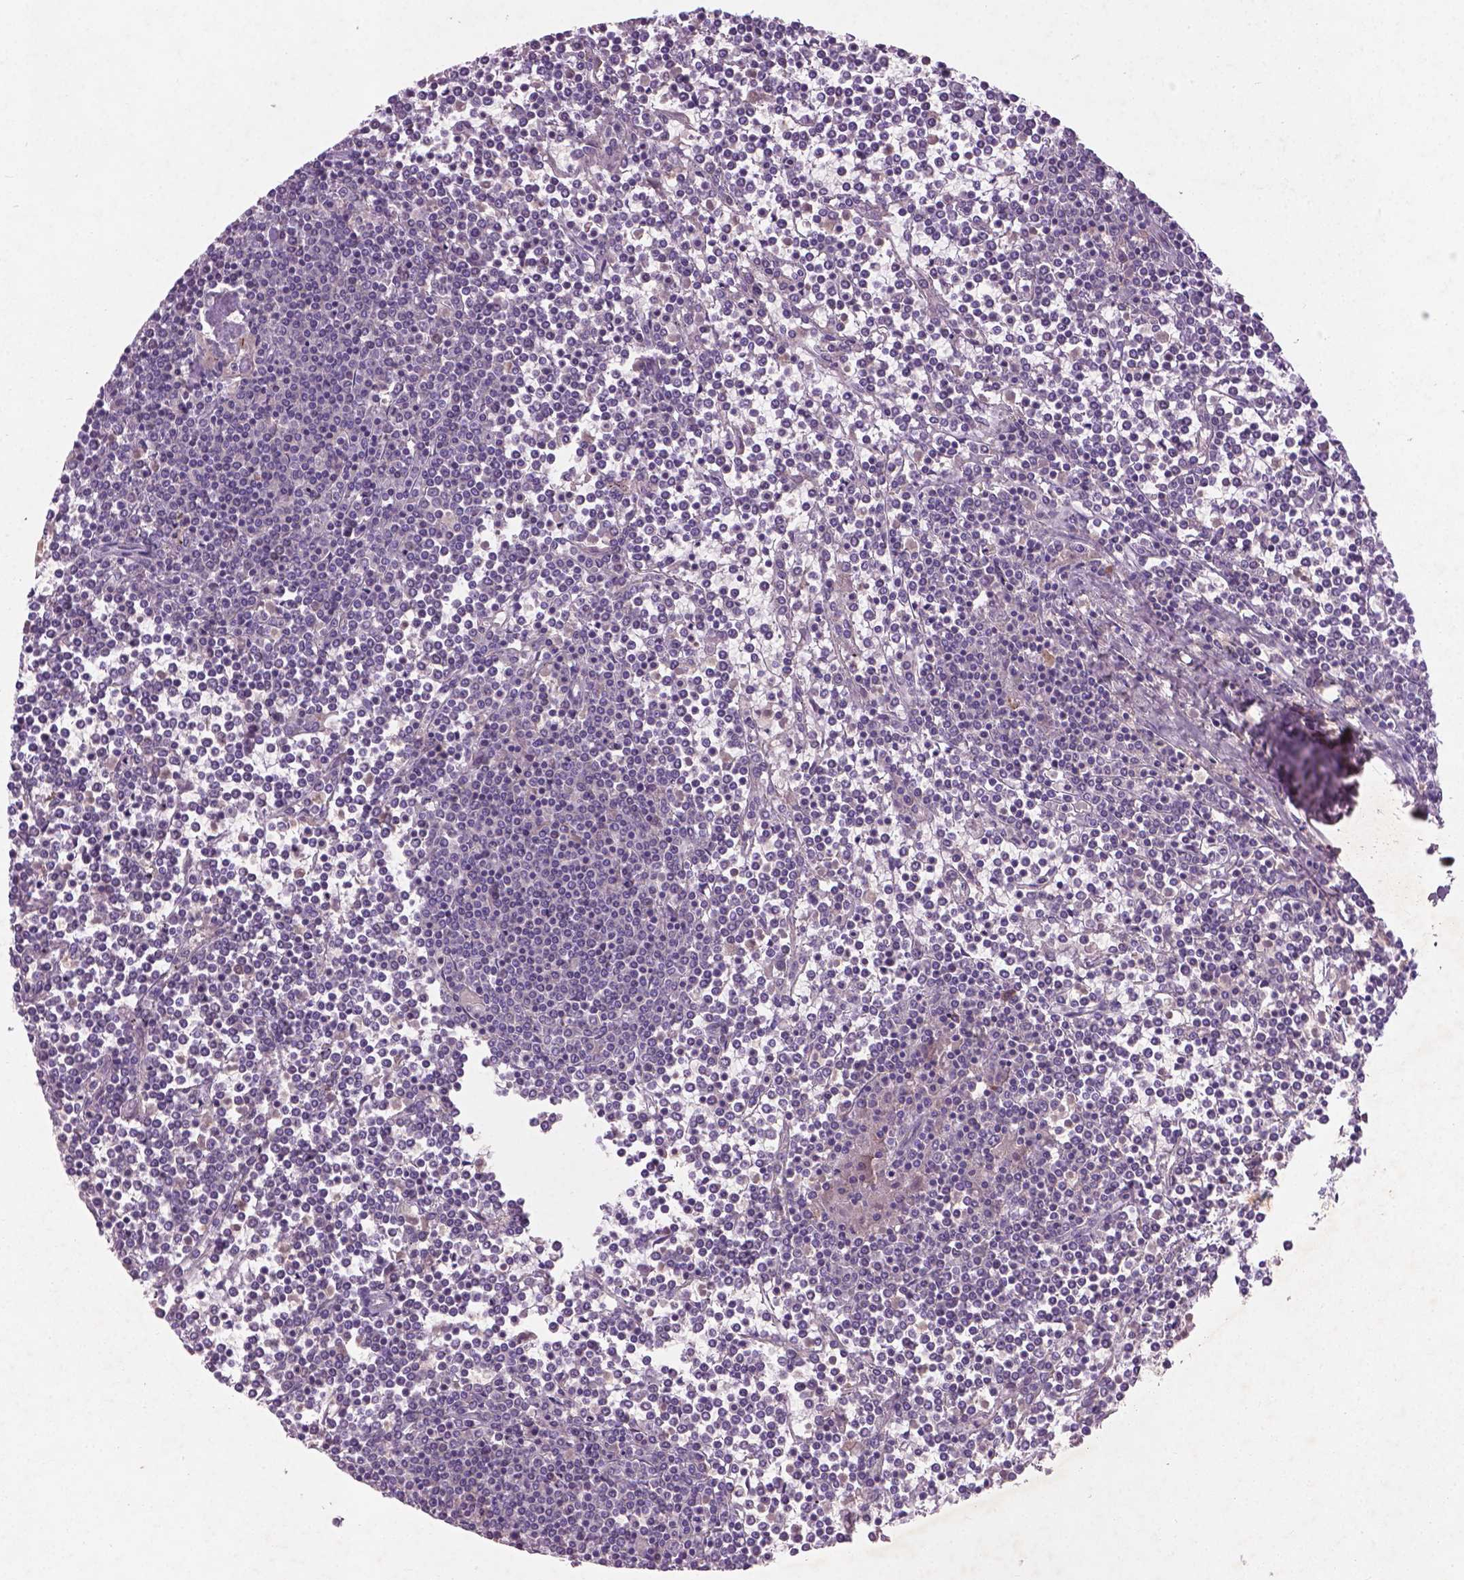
{"staining": {"intensity": "negative", "quantity": "none", "location": "none"}, "tissue": "lymphoma", "cell_type": "Tumor cells", "image_type": "cancer", "snomed": [{"axis": "morphology", "description": "Malignant lymphoma, non-Hodgkin's type, Low grade"}, {"axis": "topography", "description": "Spleen"}], "caption": "Protein analysis of malignant lymphoma, non-Hodgkin's type (low-grade) reveals no significant expression in tumor cells.", "gene": "SOX17", "patient": {"sex": "female", "age": 19}}